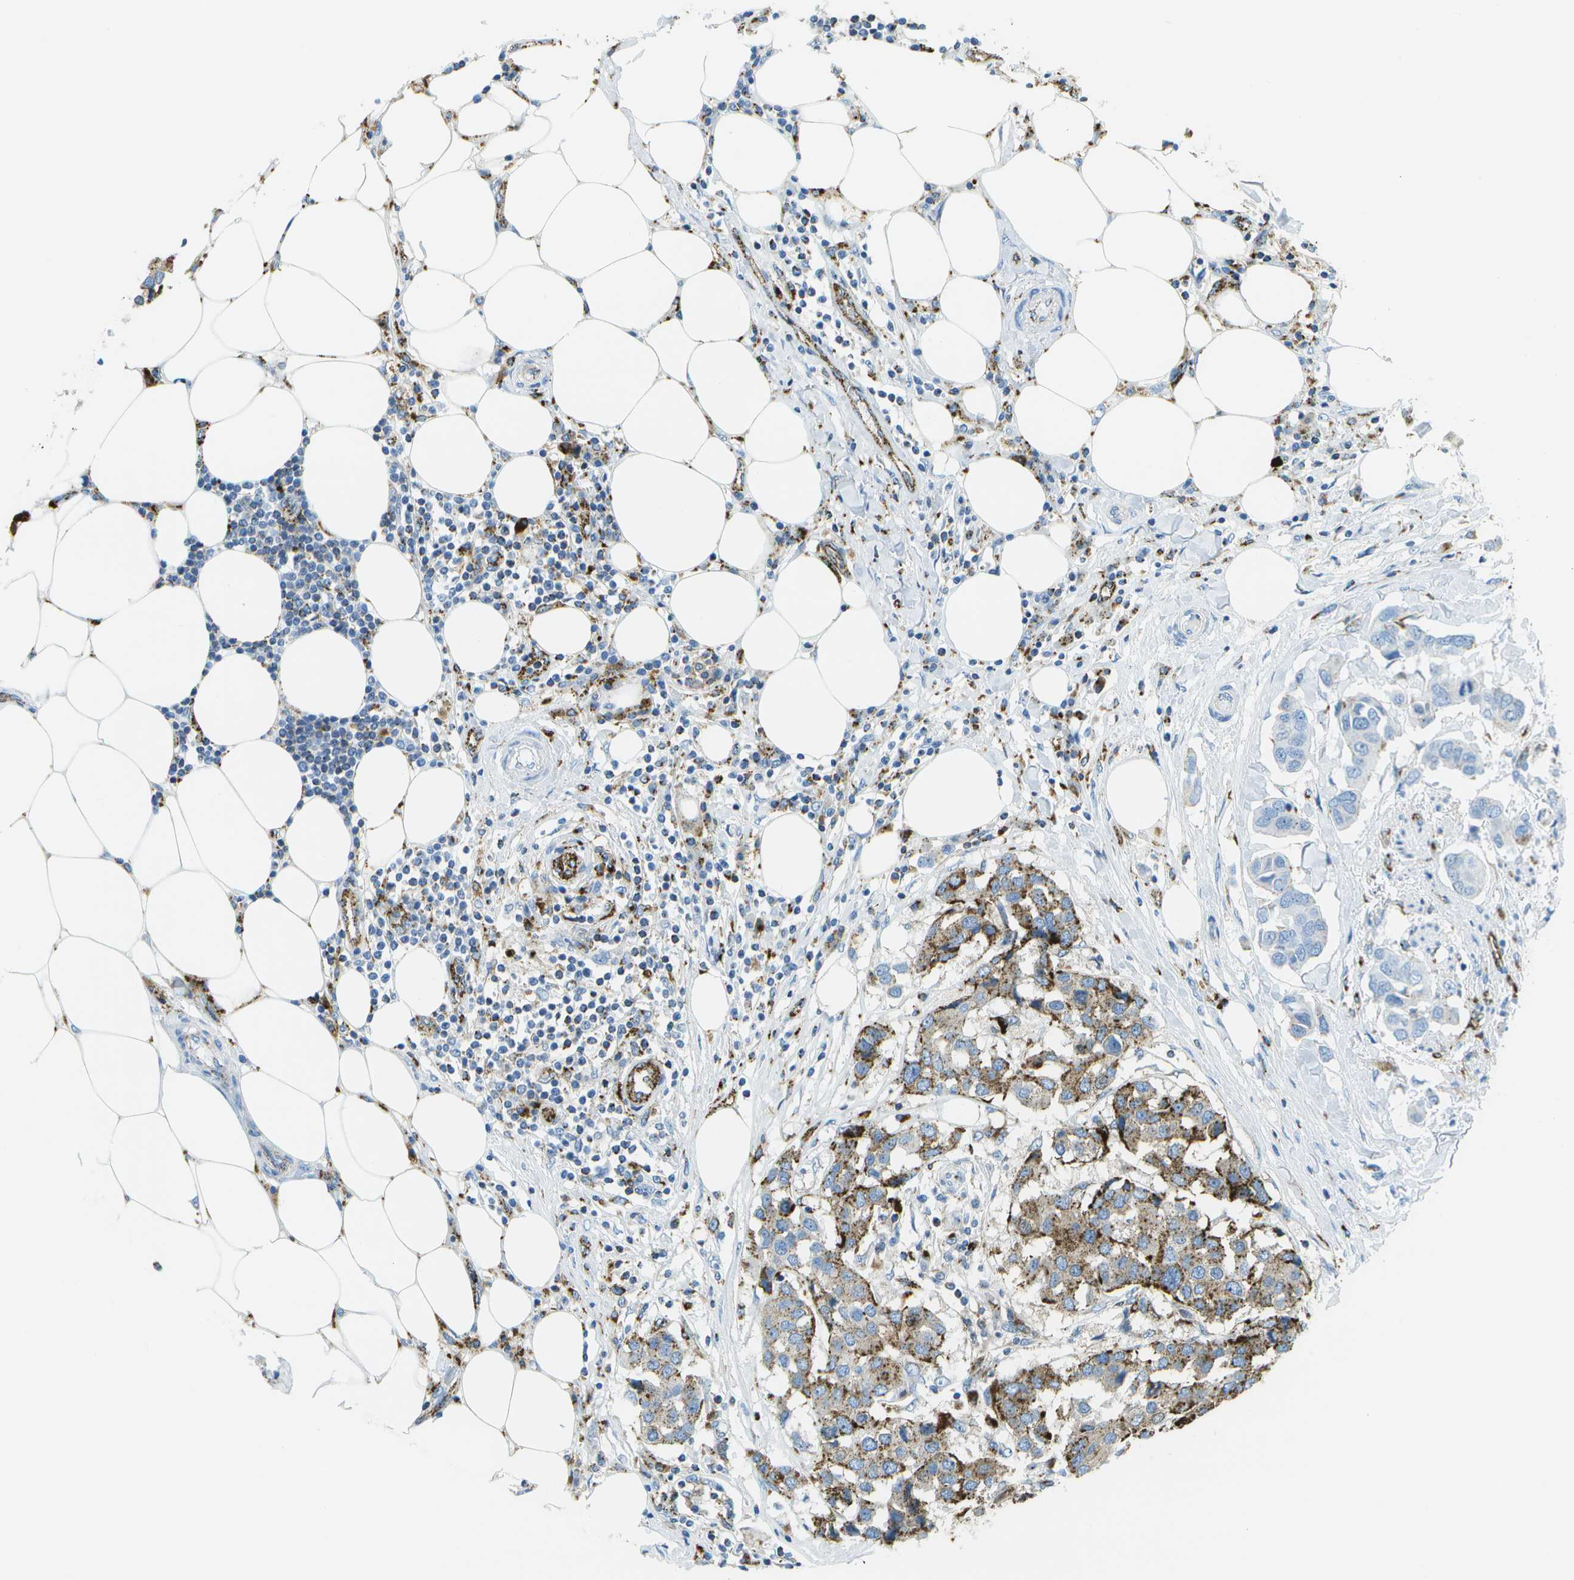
{"staining": {"intensity": "moderate", "quantity": "25%-75%", "location": "cytoplasmic/membranous"}, "tissue": "breast cancer", "cell_type": "Tumor cells", "image_type": "cancer", "snomed": [{"axis": "morphology", "description": "Duct carcinoma"}, {"axis": "topography", "description": "Breast"}], "caption": "A brown stain shows moderate cytoplasmic/membranous expression of a protein in breast cancer (invasive ductal carcinoma) tumor cells.", "gene": "PRCP", "patient": {"sex": "female", "age": 80}}